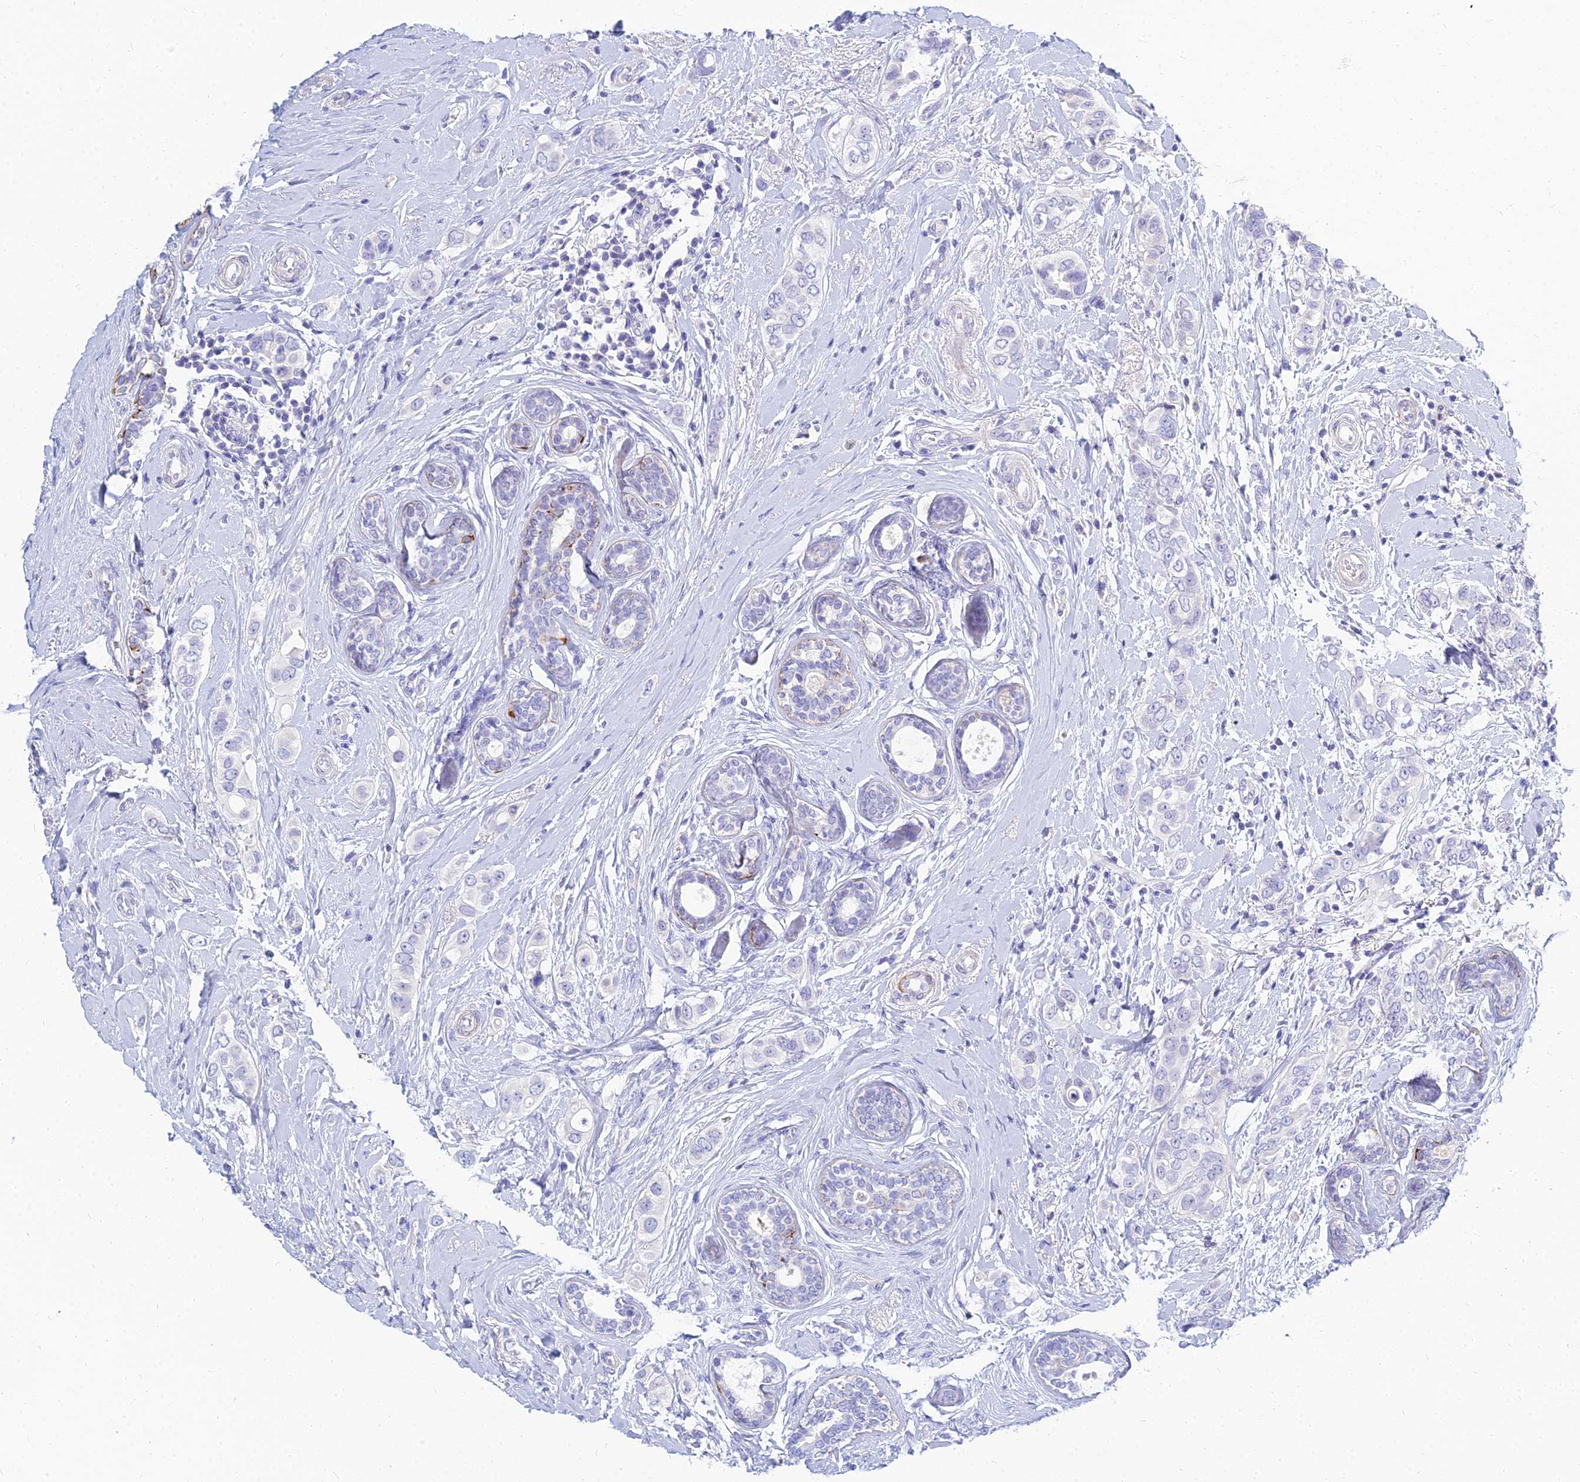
{"staining": {"intensity": "negative", "quantity": "none", "location": "none"}, "tissue": "breast cancer", "cell_type": "Tumor cells", "image_type": "cancer", "snomed": [{"axis": "morphology", "description": "Lobular carcinoma"}, {"axis": "topography", "description": "Breast"}], "caption": "Breast cancer was stained to show a protein in brown. There is no significant staining in tumor cells.", "gene": "ZNF552", "patient": {"sex": "female", "age": 51}}